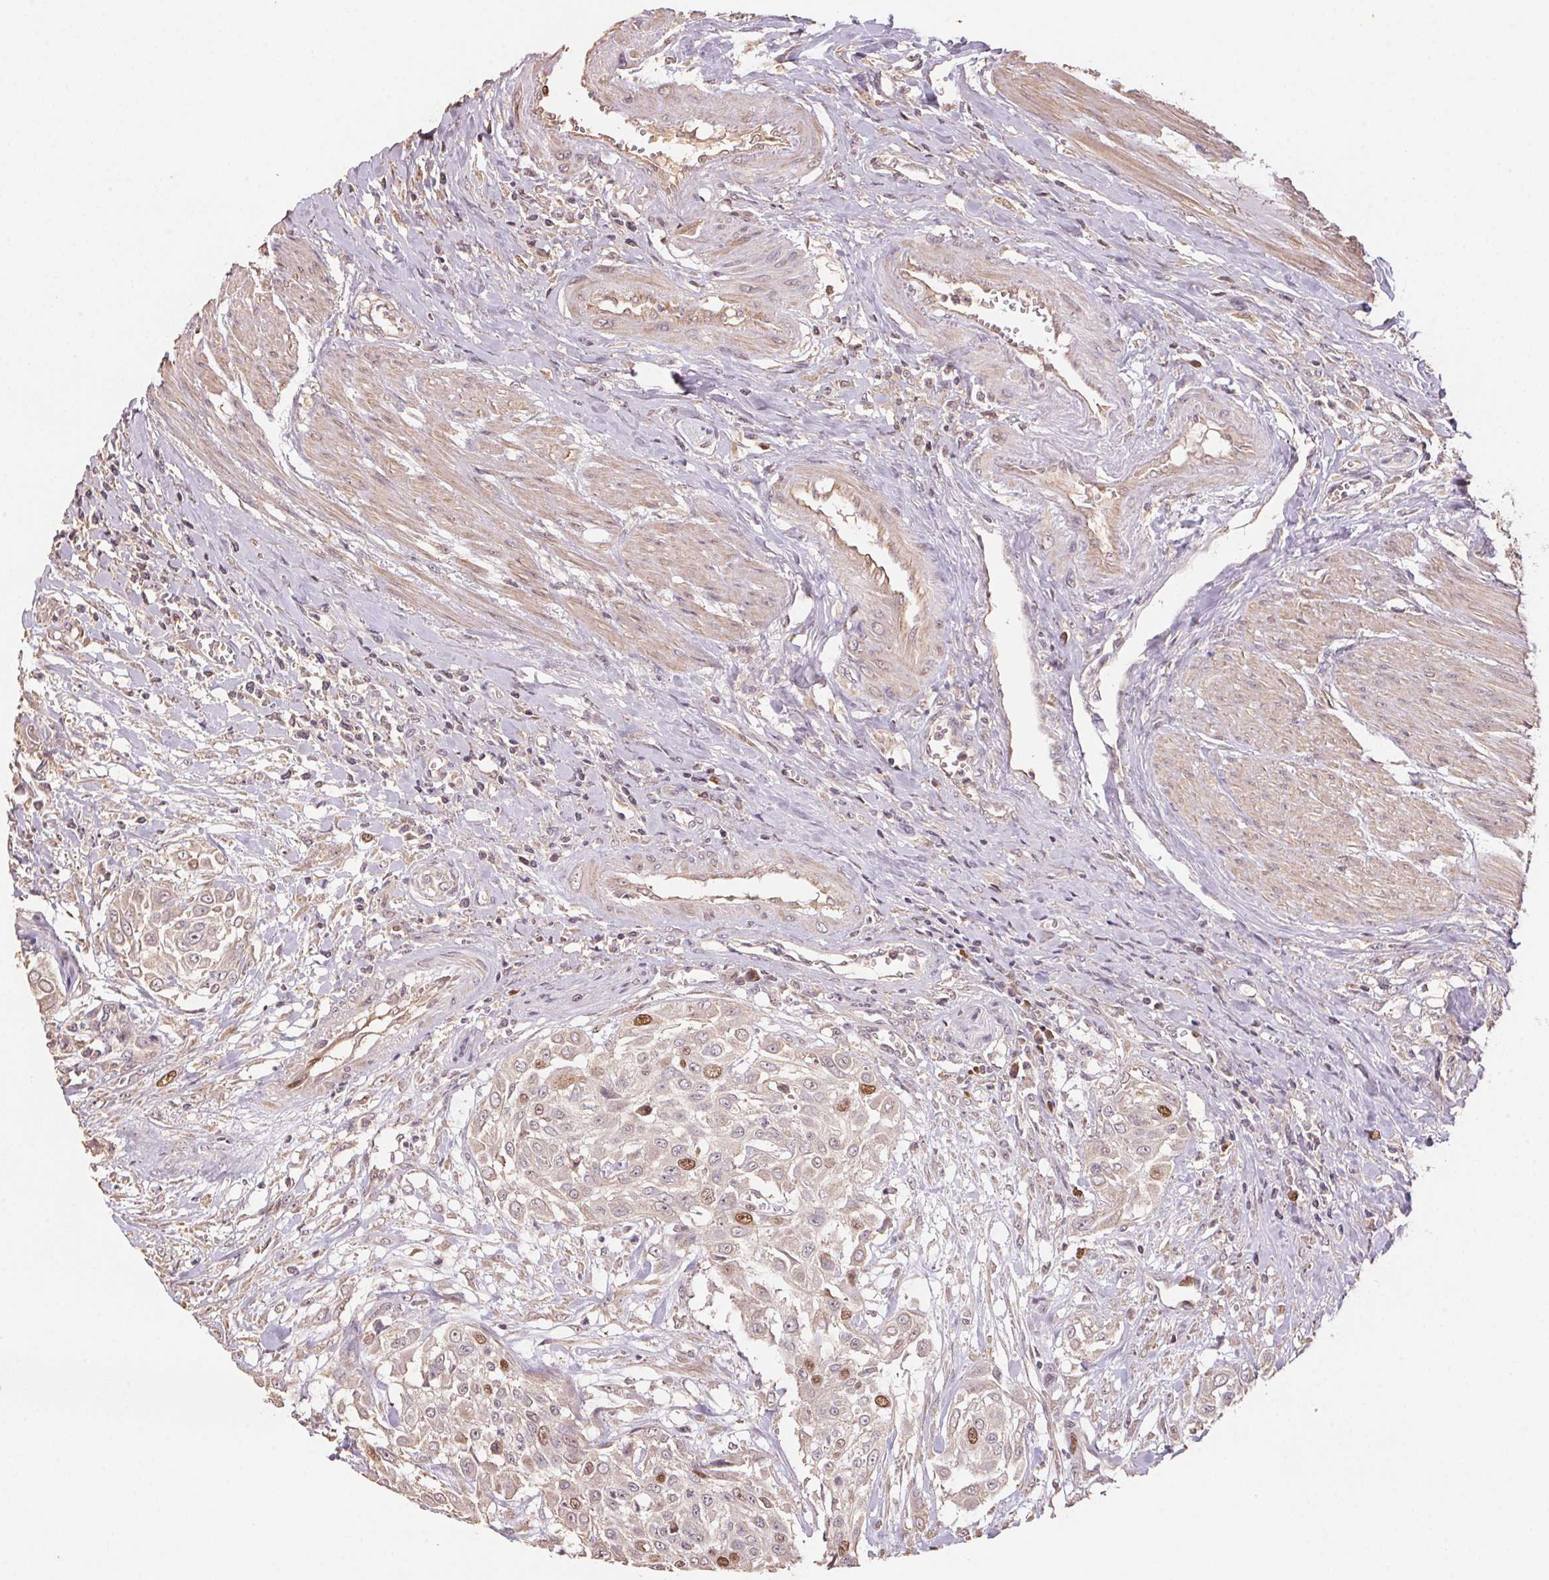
{"staining": {"intensity": "moderate", "quantity": "<25%", "location": "nuclear"}, "tissue": "urothelial cancer", "cell_type": "Tumor cells", "image_type": "cancer", "snomed": [{"axis": "morphology", "description": "Urothelial carcinoma, High grade"}, {"axis": "topography", "description": "Urinary bladder"}], "caption": "This micrograph displays IHC staining of high-grade urothelial carcinoma, with low moderate nuclear positivity in approximately <25% of tumor cells.", "gene": "CENPF", "patient": {"sex": "male", "age": 57}}